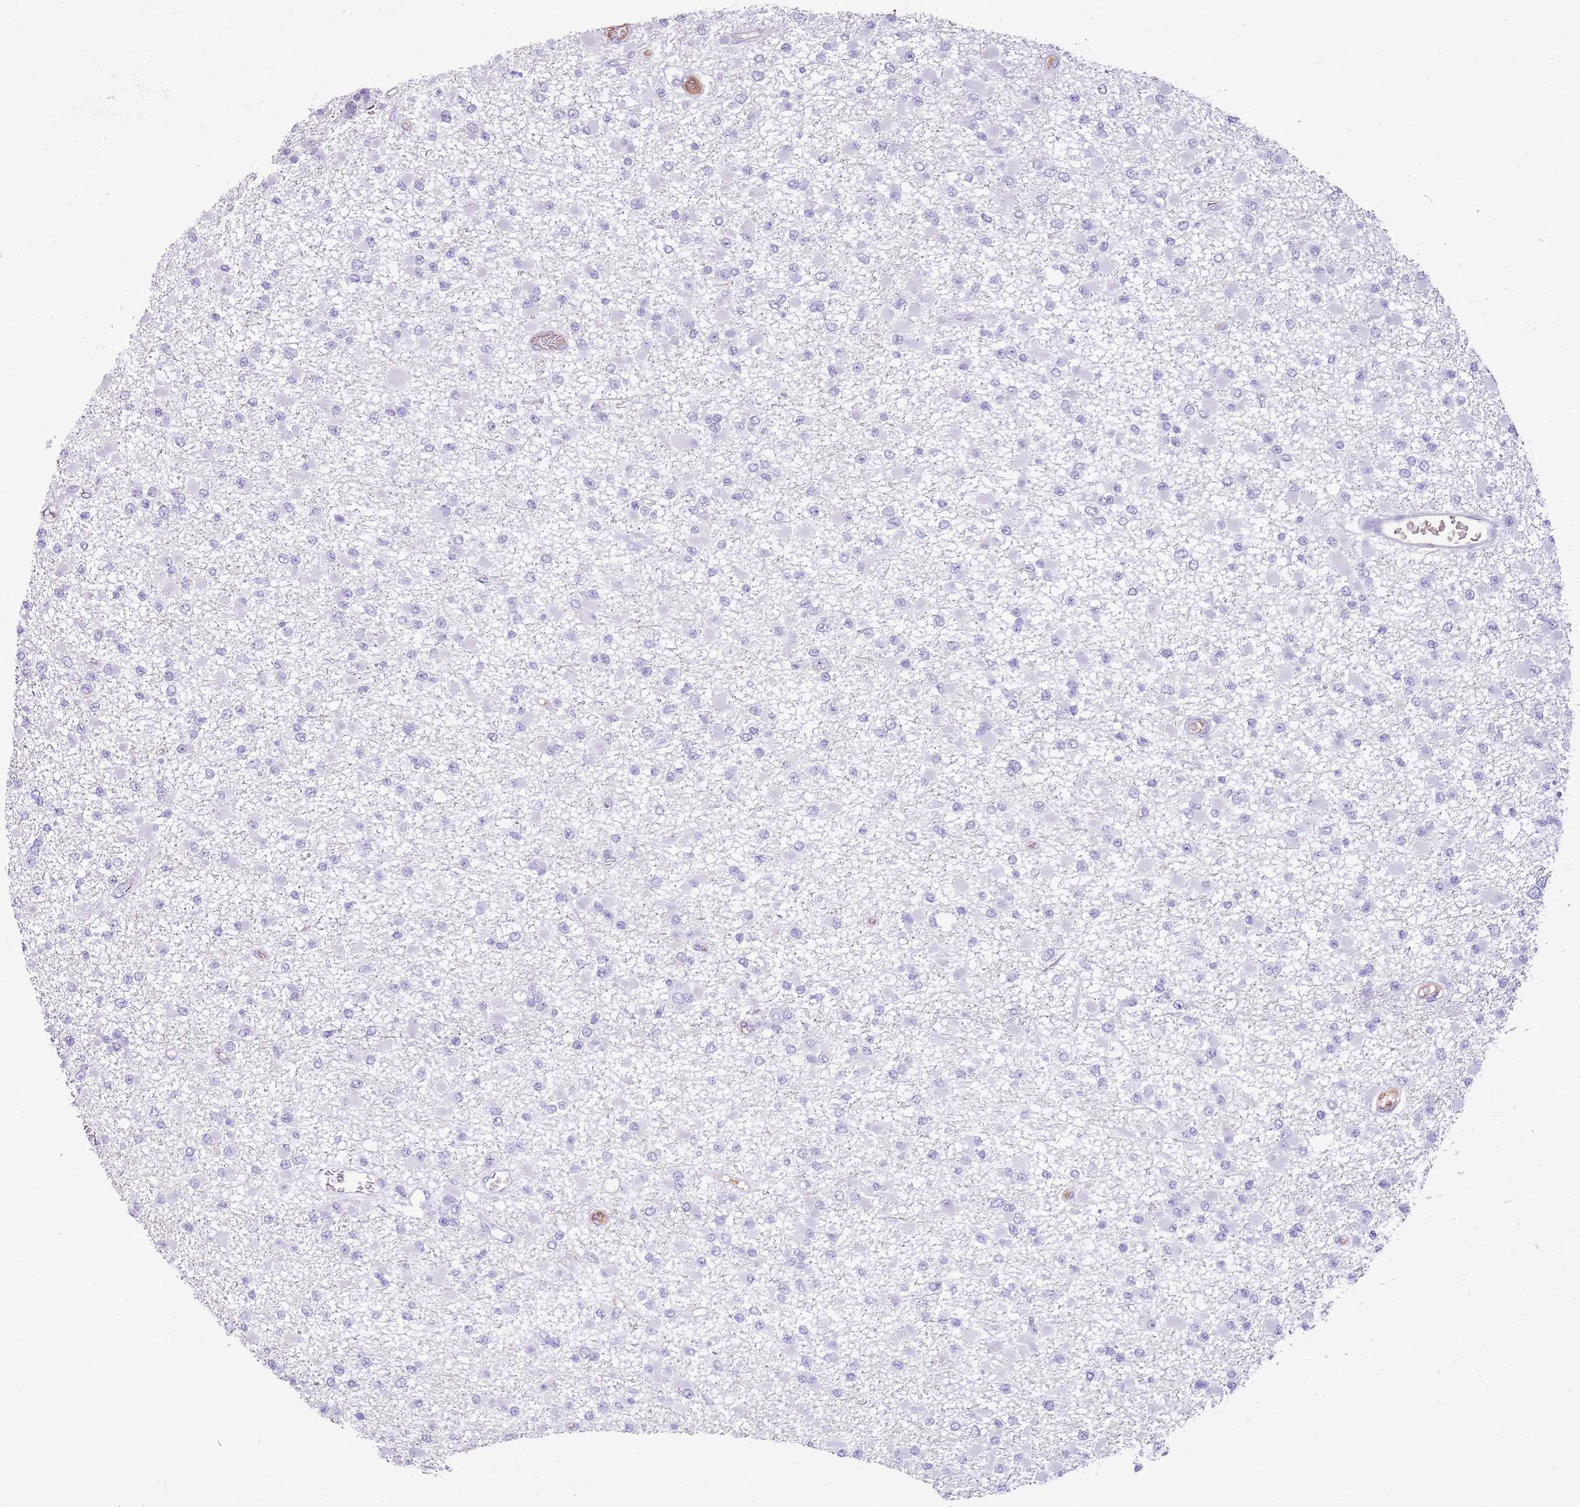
{"staining": {"intensity": "negative", "quantity": "none", "location": "none"}, "tissue": "glioma", "cell_type": "Tumor cells", "image_type": "cancer", "snomed": [{"axis": "morphology", "description": "Glioma, malignant, Low grade"}, {"axis": "topography", "description": "Brain"}], "caption": "Glioma stained for a protein using IHC demonstrates no staining tumor cells.", "gene": "IGKV3D-11", "patient": {"sex": "female", "age": 22}}